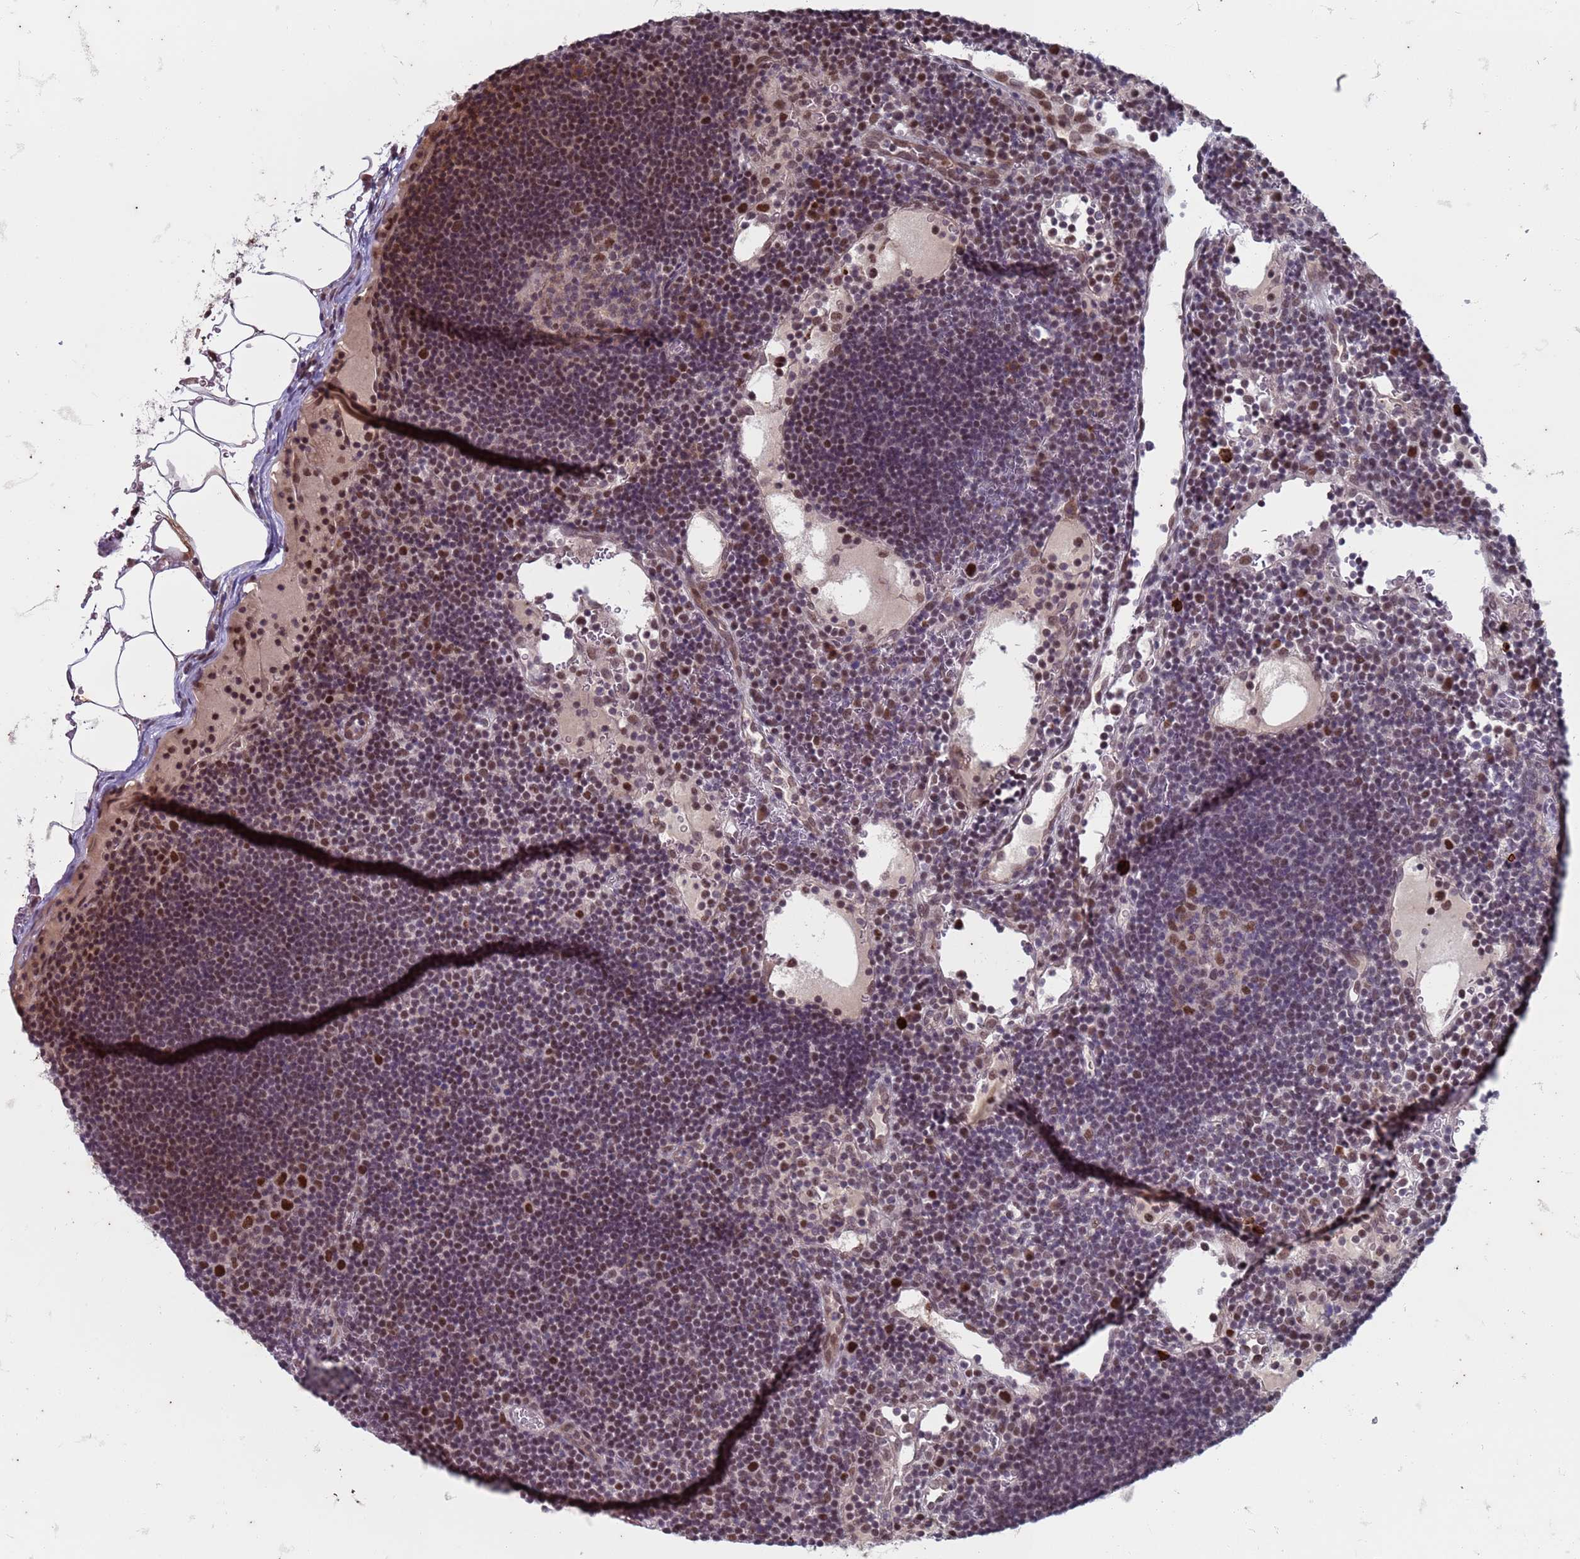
{"staining": {"intensity": "moderate", "quantity": "25%-75%", "location": "nuclear"}, "tissue": "lymph node", "cell_type": "Germinal center cells", "image_type": "normal", "snomed": [{"axis": "morphology", "description": "Normal tissue, NOS"}, {"axis": "topography", "description": "Lymph node"}], "caption": "Lymph node was stained to show a protein in brown. There is medium levels of moderate nuclear staining in about 25%-75% of germinal center cells. The protein of interest is stained brown, and the nuclei are stained in blue (DAB (3,3'-diaminobenzidine) IHC with brightfield microscopy, high magnification).", "gene": "TRMT6", "patient": {"sex": "male", "age": 53}}